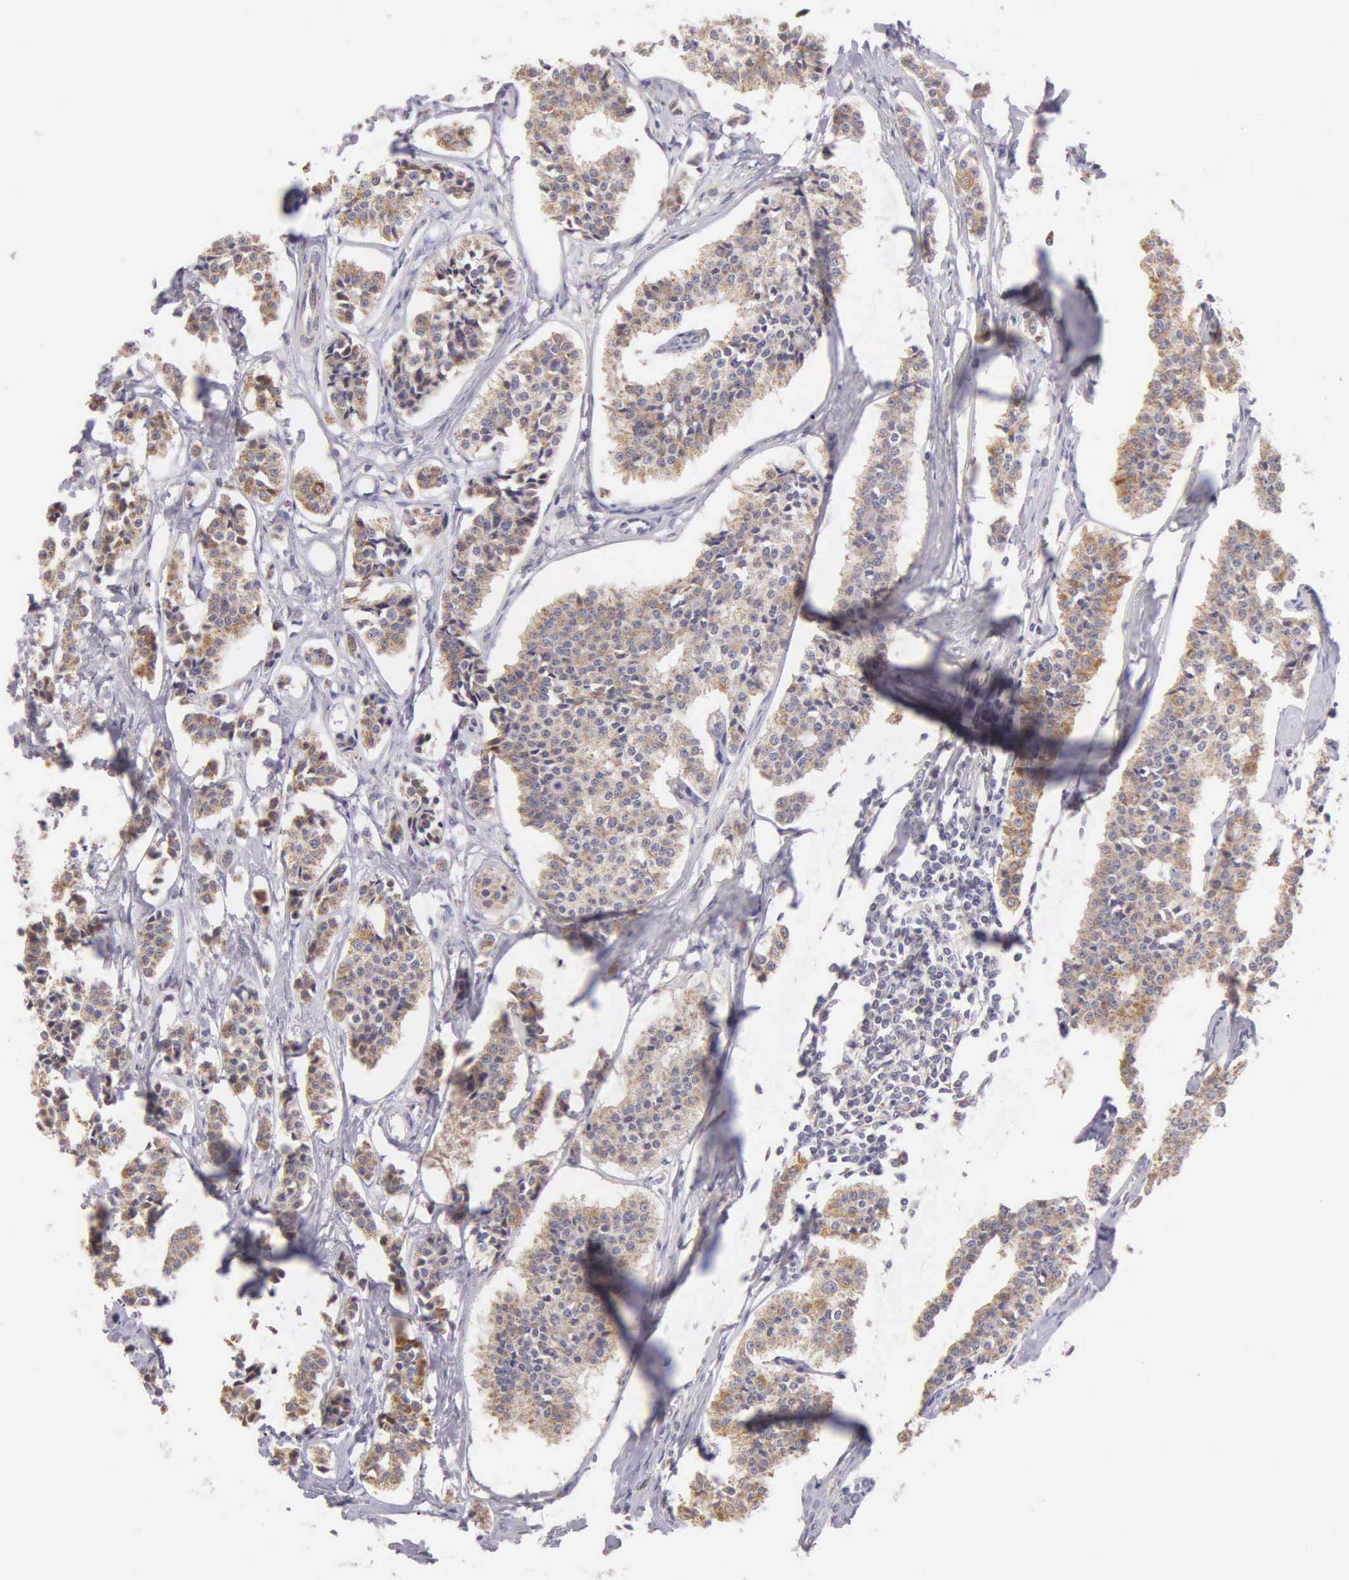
{"staining": {"intensity": "weak", "quantity": "25%-75%", "location": "cytoplasmic/membranous"}, "tissue": "carcinoid", "cell_type": "Tumor cells", "image_type": "cancer", "snomed": [{"axis": "morphology", "description": "Carcinoid, malignant, NOS"}, {"axis": "topography", "description": "Small intestine"}], "caption": "An image of human carcinoid (malignant) stained for a protein demonstrates weak cytoplasmic/membranous brown staining in tumor cells.", "gene": "ESR1", "patient": {"sex": "male", "age": 63}}